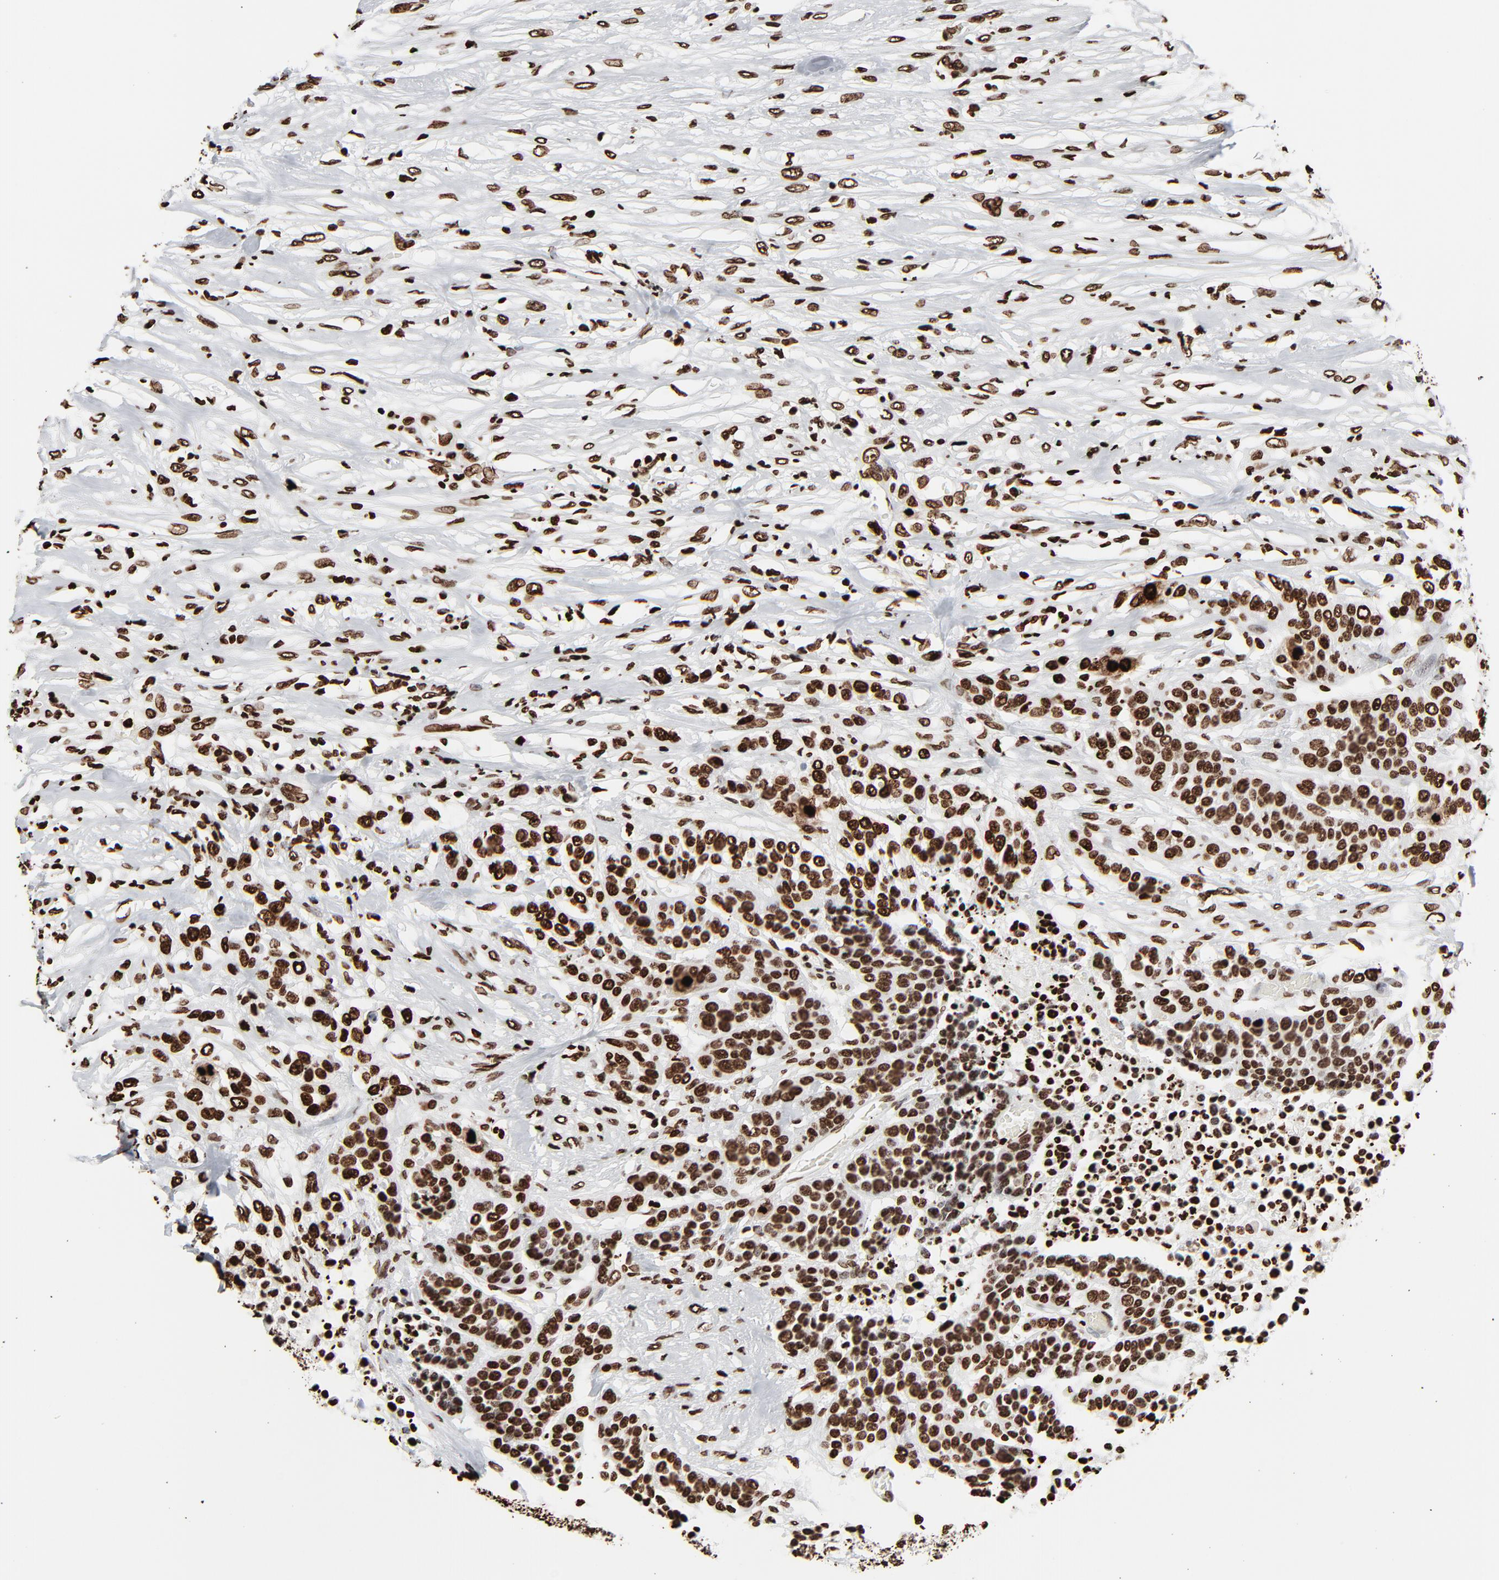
{"staining": {"intensity": "strong", "quantity": ">75%", "location": "nuclear"}, "tissue": "urothelial cancer", "cell_type": "Tumor cells", "image_type": "cancer", "snomed": [{"axis": "morphology", "description": "Urothelial carcinoma, High grade"}, {"axis": "topography", "description": "Urinary bladder"}], "caption": "Tumor cells demonstrate high levels of strong nuclear staining in about >75% of cells in urothelial carcinoma (high-grade).", "gene": "H3-4", "patient": {"sex": "male", "age": 74}}